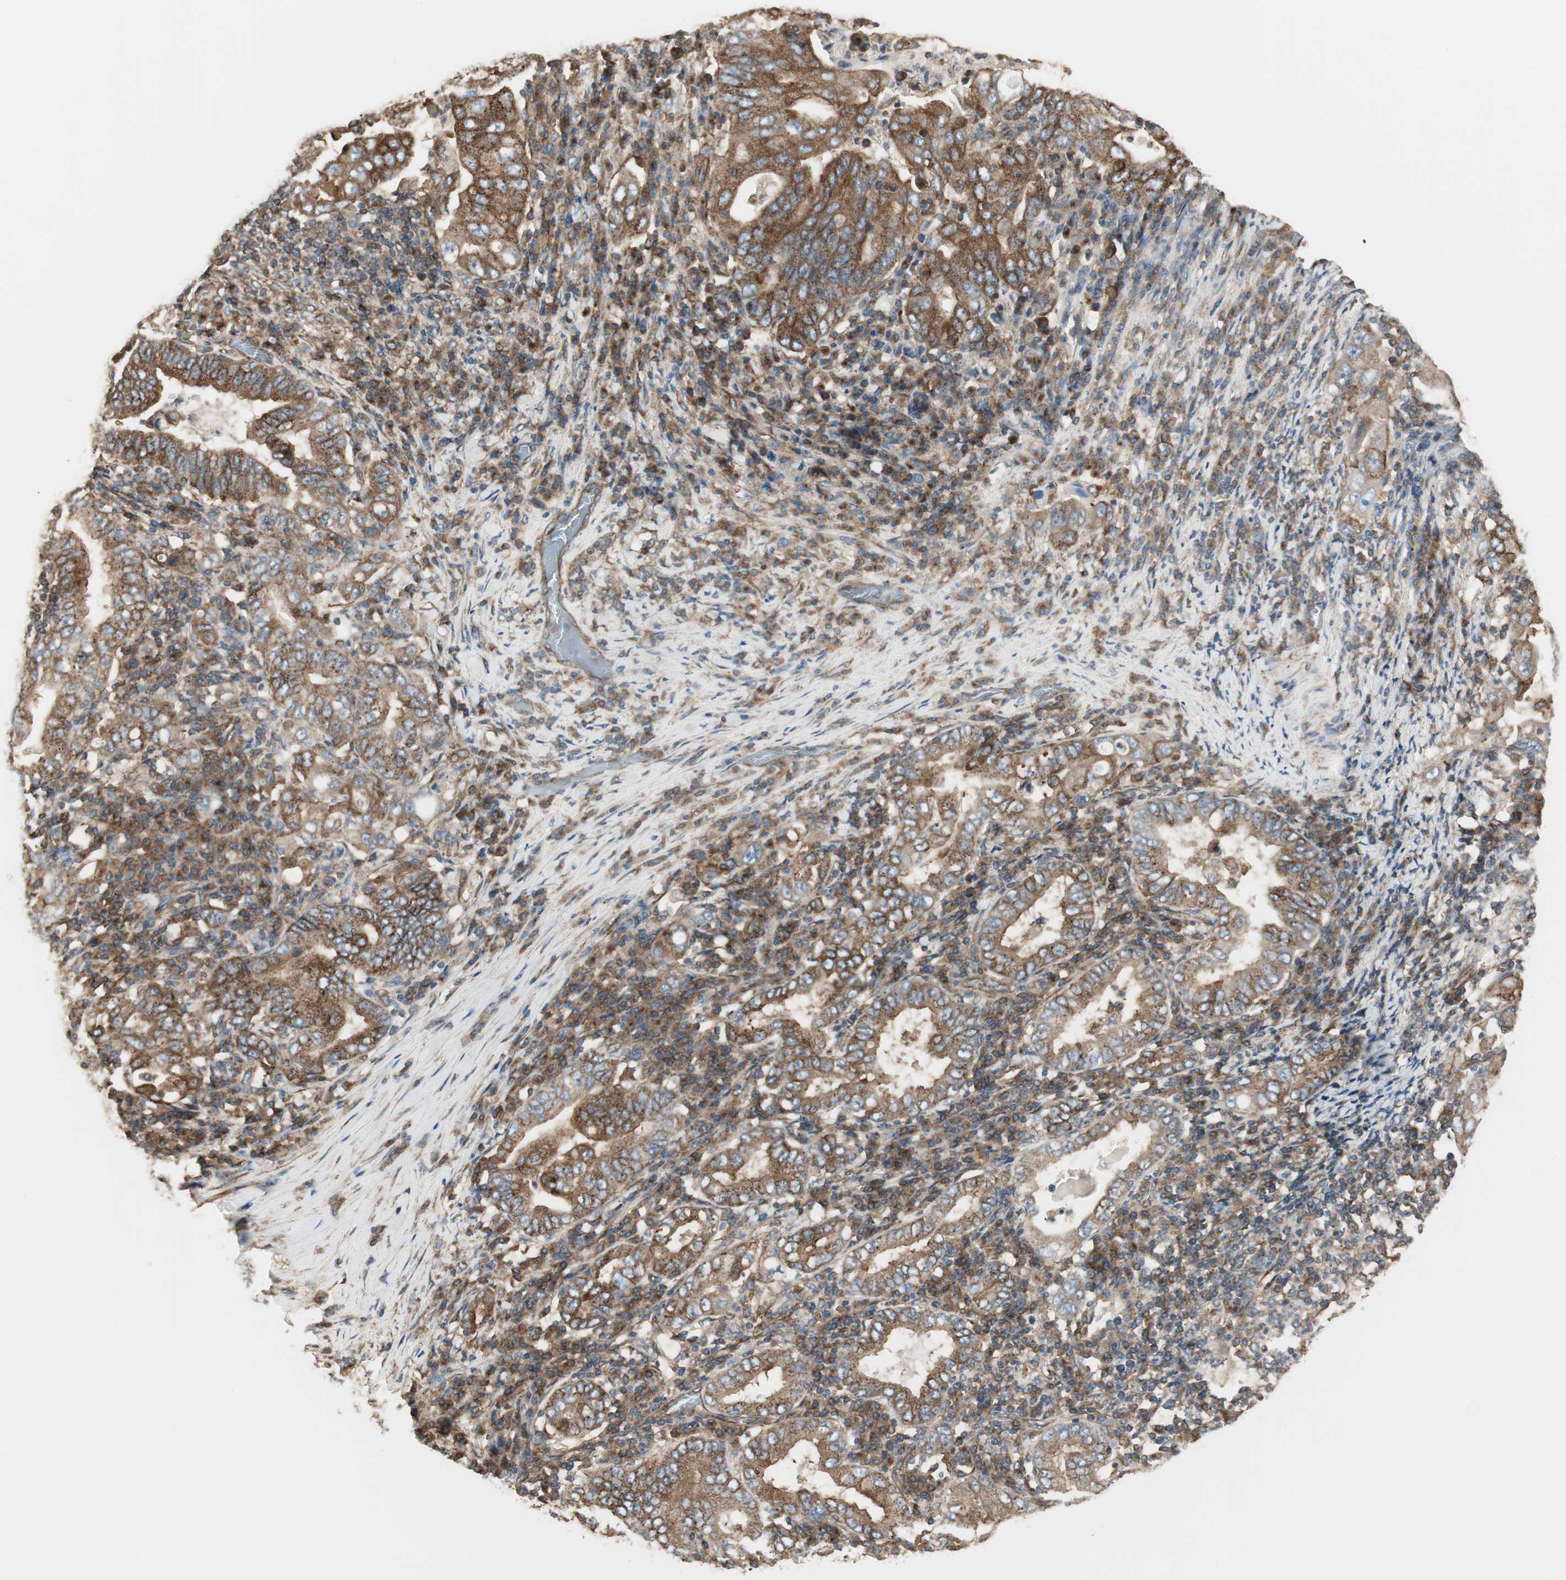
{"staining": {"intensity": "strong", "quantity": ">75%", "location": "cytoplasmic/membranous"}, "tissue": "stomach cancer", "cell_type": "Tumor cells", "image_type": "cancer", "snomed": [{"axis": "morphology", "description": "Normal tissue, NOS"}, {"axis": "morphology", "description": "Adenocarcinoma, NOS"}, {"axis": "topography", "description": "Esophagus"}, {"axis": "topography", "description": "Stomach, upper"}, {"axis": "topography", "description": "Peripheral nerve tissue"}], "caption": "Immunohistochemistry photomicrograph of human stomach cancer stained for a protein (brown), which reveals high levels of strong cytoplasmic/membranous staining in approximately >75% of tumor cells.", "gene": "H6PD", "patient": {"sex": "male", "age": 62}}